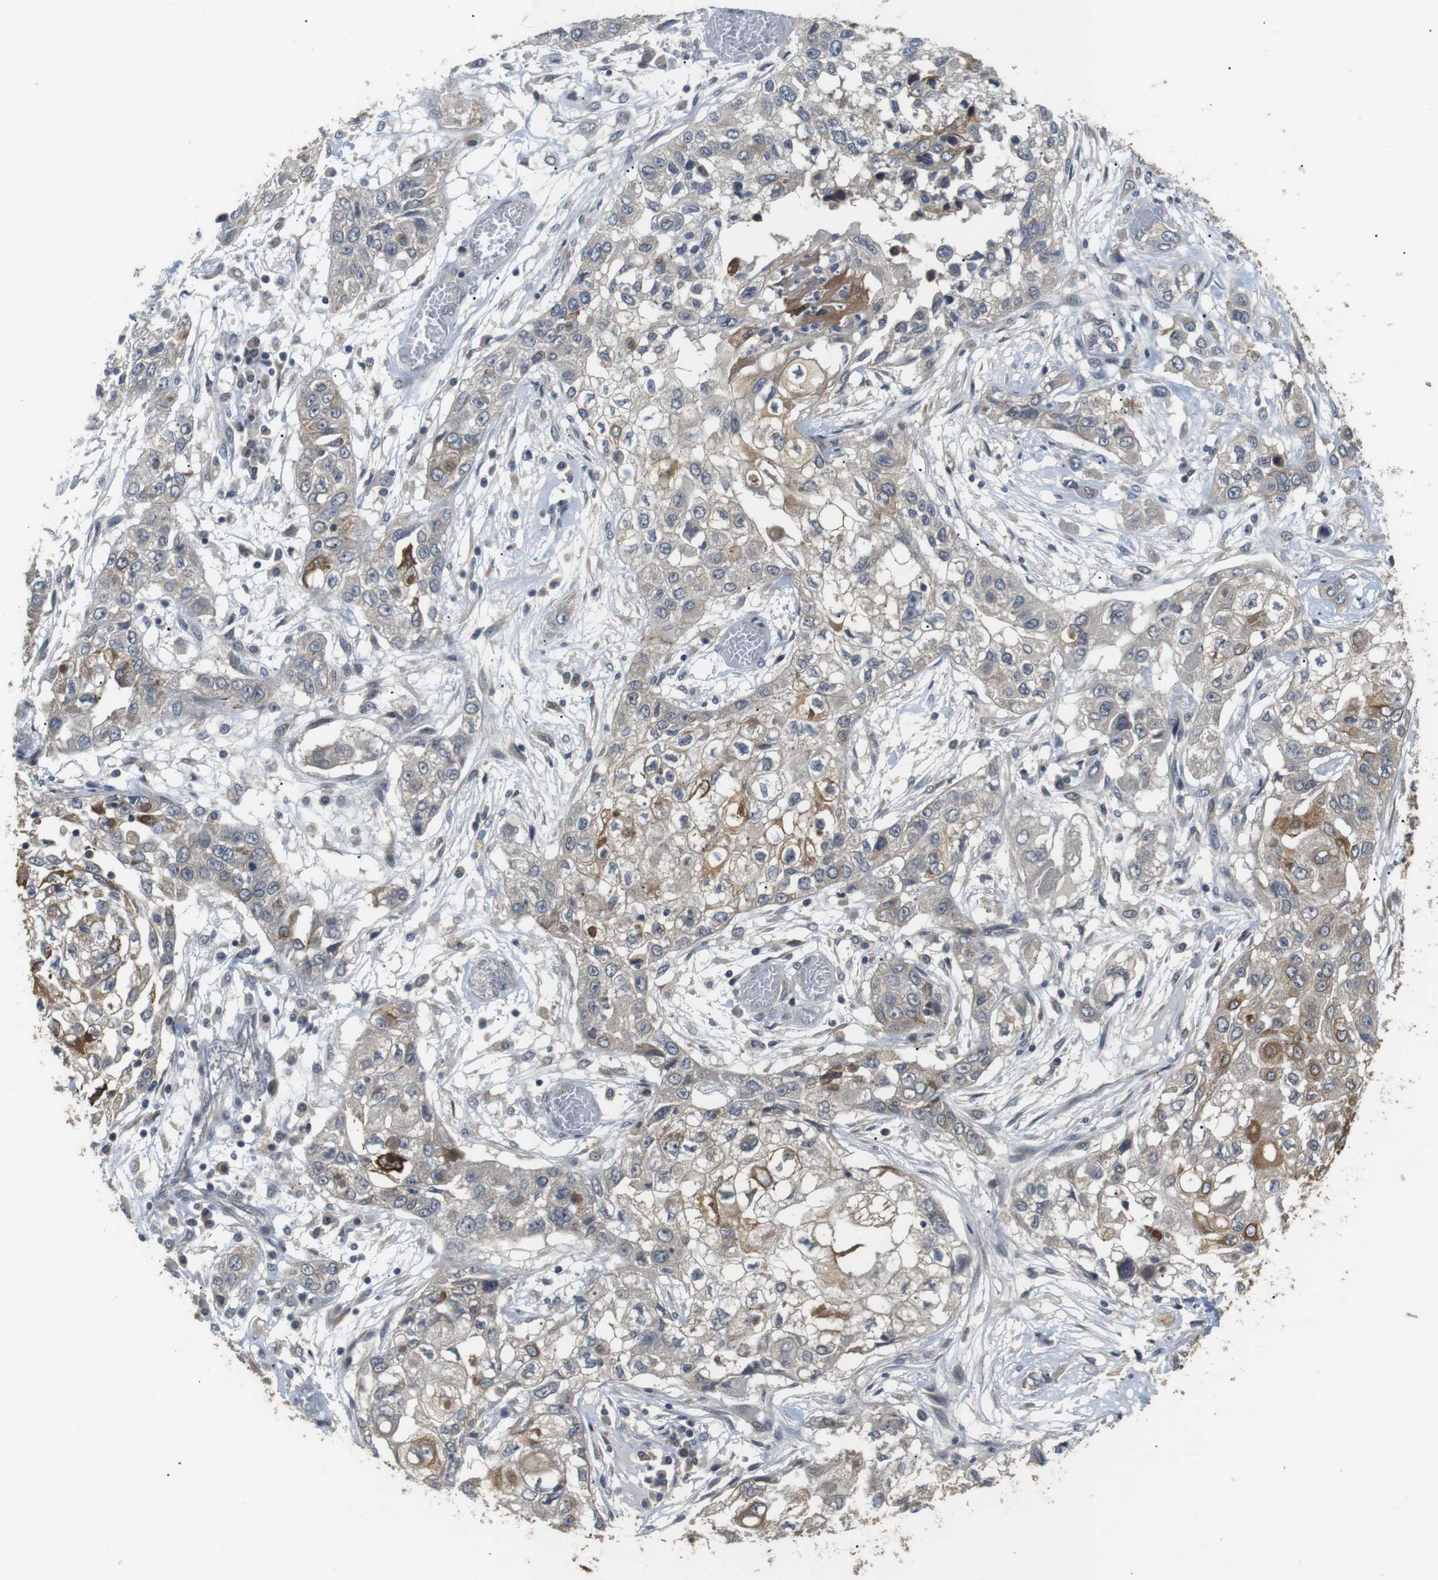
{"staining": {"intensity": "moderate", "quantity": "25%-75%", "location": "cytoplasmic/membranous"}, "tissue": "lung cancer", "cell_type": "Tumor cells", "image_type": "cancer", "snomed": [{"axis": "morphology", "description": "Squamous cell carcinoma, NOS"}, {"axis": "topography", "description": "Lung"}], "caption": "High-magnification brightfield microscopy of lung cancer stained with DAB (brown) and counterstained with hematoxylin (blue). tumor cells exhibit moderate cytoplasmic/membranous expression is appreciated in about25%-75% of cells. (DAB (3,3'-diaminobenzidine) = brown stain, brightfield microscopy at high magnification).", "gene": "ADGRL3", "patient": {"sex": "male", "age": 71}}